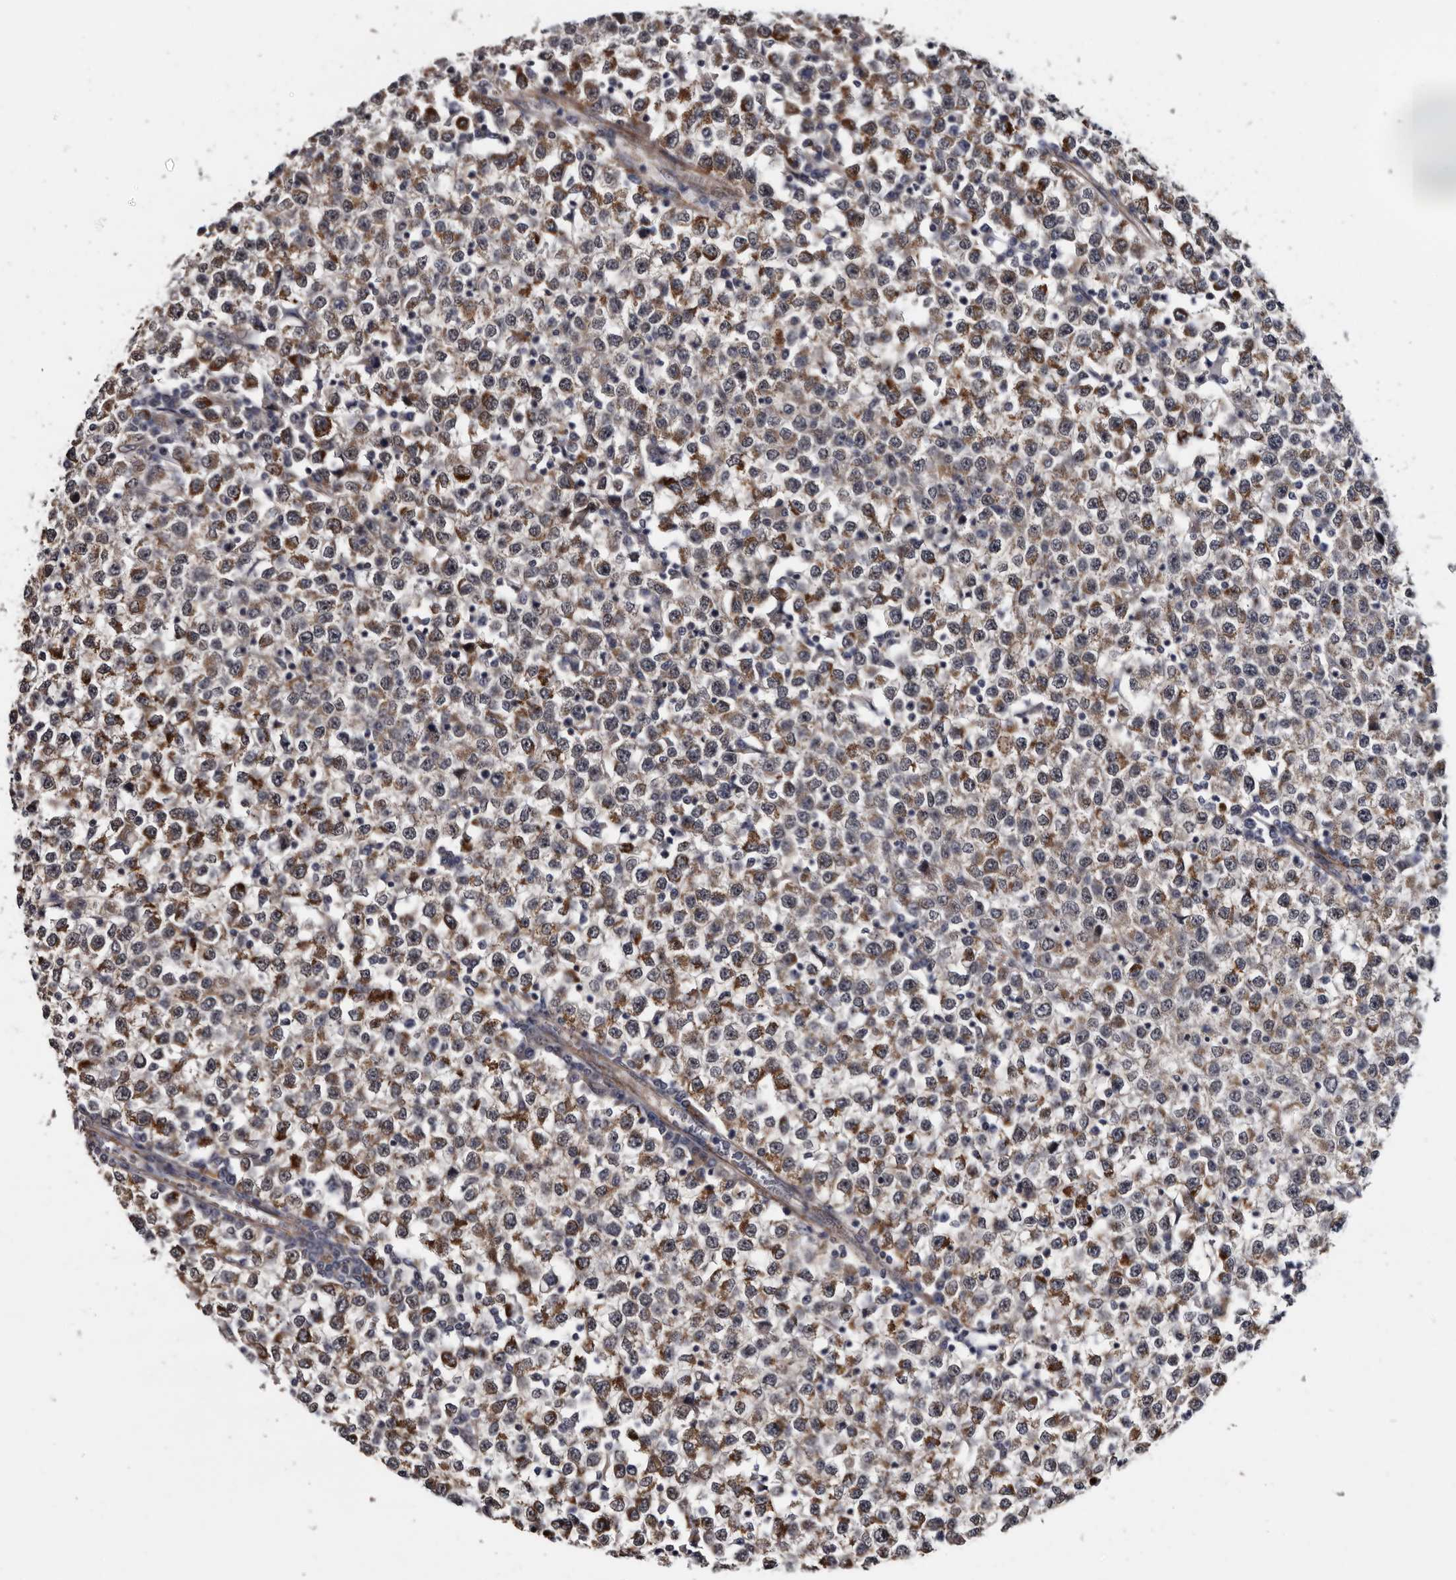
{"staining": {"intensity": "moderate", "quantity": ">75%", "location": "cytoplasmic/membranous"}, "tissue": "testis cancer", "cell_type": "Tumor cells", "image_type": "cancer", "snomed": [{"axis": "morphology", "description": "Seminoma, NOS"}, {"axis": "topography", "description": "Testis"}], "caption": "Testis seminoma was stained to show a protein in brown. There is medium levels of moderate cytoplasmic/membranous positivity in approximately >75% of tumor cells.", "gene": "ARMCX2", "patient": {"sex": "male", "age": 65}}